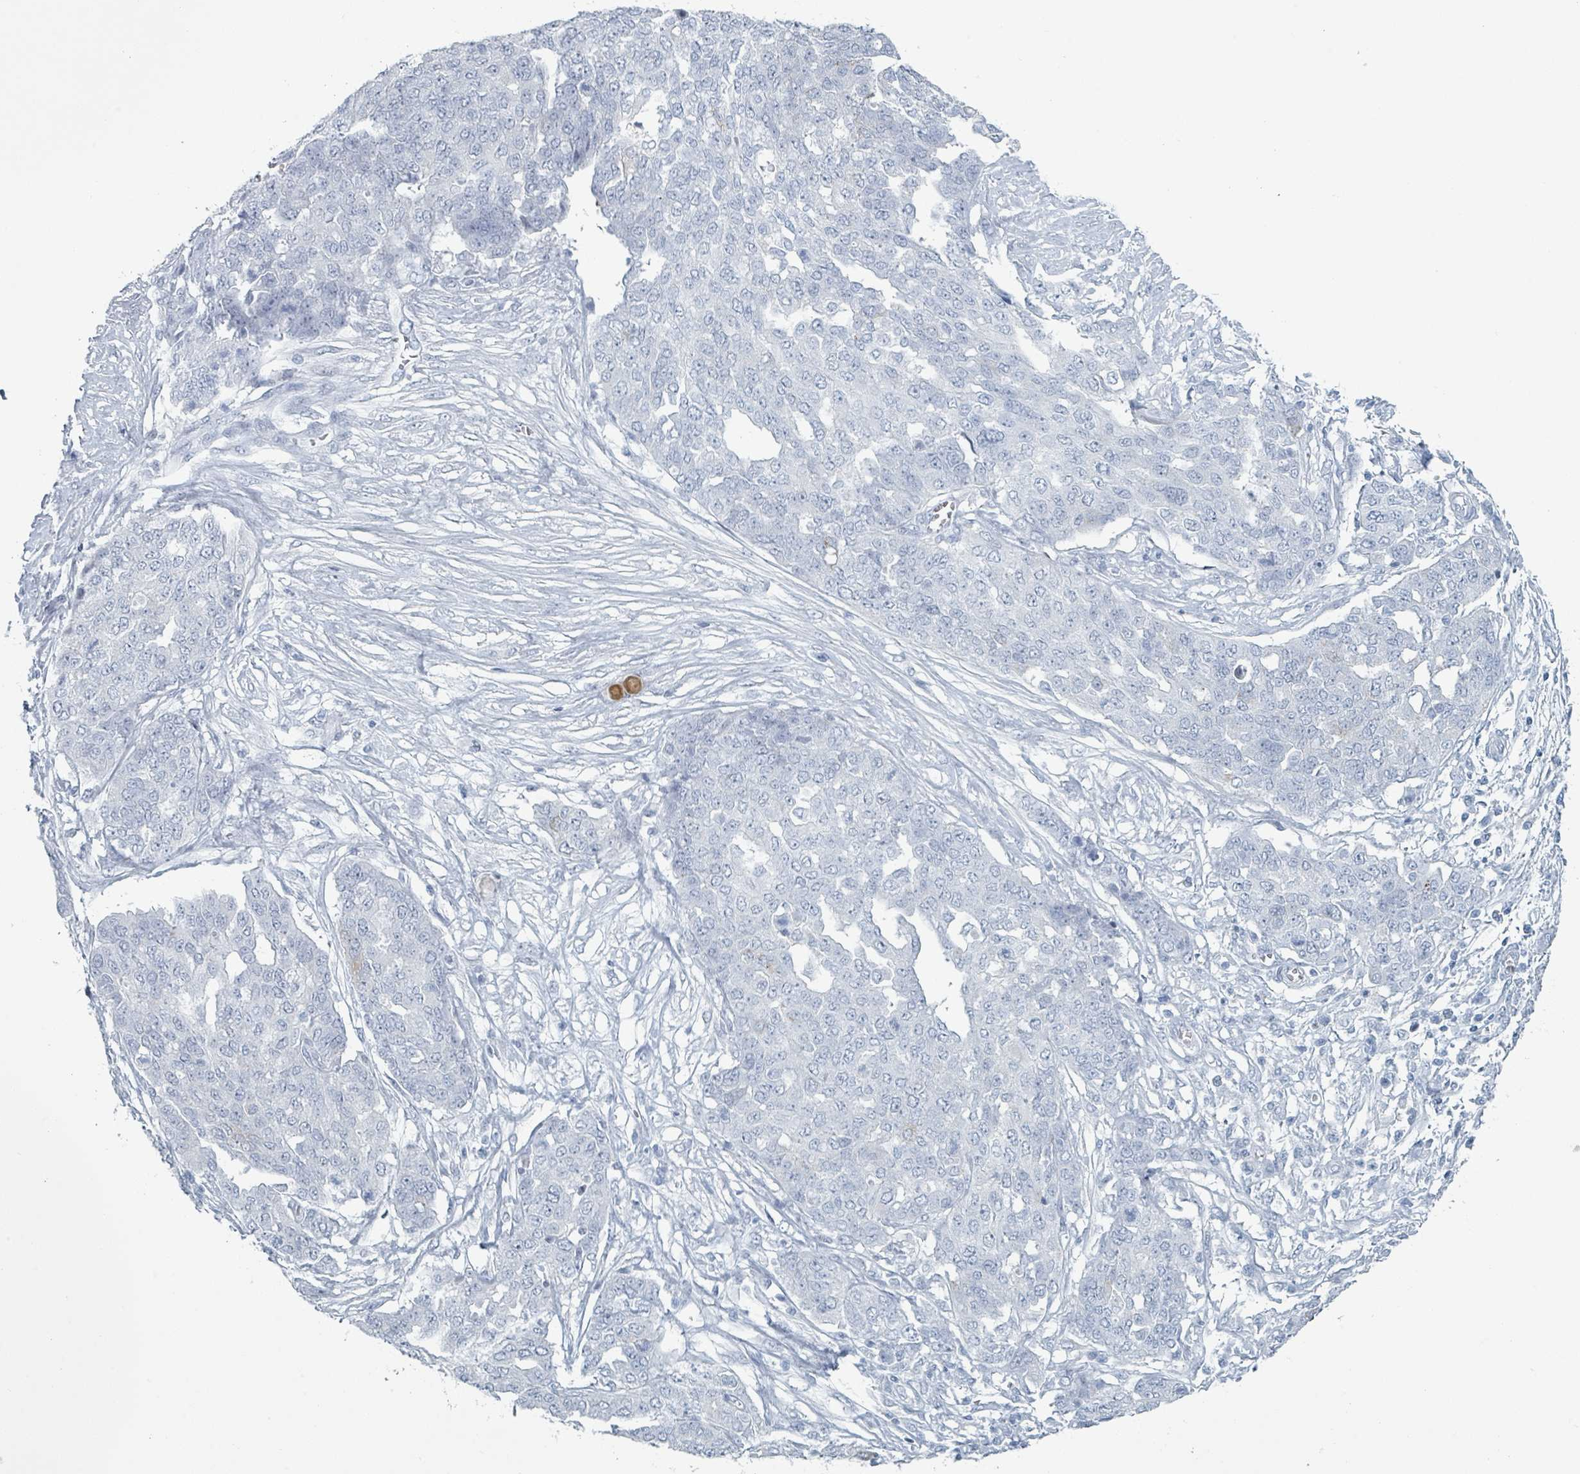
{"staining": {"intensity": "negative", "quantity": "none", "location": "none"}, "tissue": "ovarian cancer", "cell_type": "Tumor cells", "image_type": "cancer", "snomed": [{"axis": "morphology", "description": "Cystadenocarcinoma, serous, NOS"}, {"axis": "topography", "description": "Soft tissue"}, {"axis": "topography", "description": "Ovary"}], "caption": "DAB (3,3'-diaminobenzidine) immunohistochemical staining of human serous cystadenocarcinoma (ovarian) reveals no significant positivity in tumor cells.", "gene": "GPR15LG", "patient": {"sex": "female", "age": 57}}